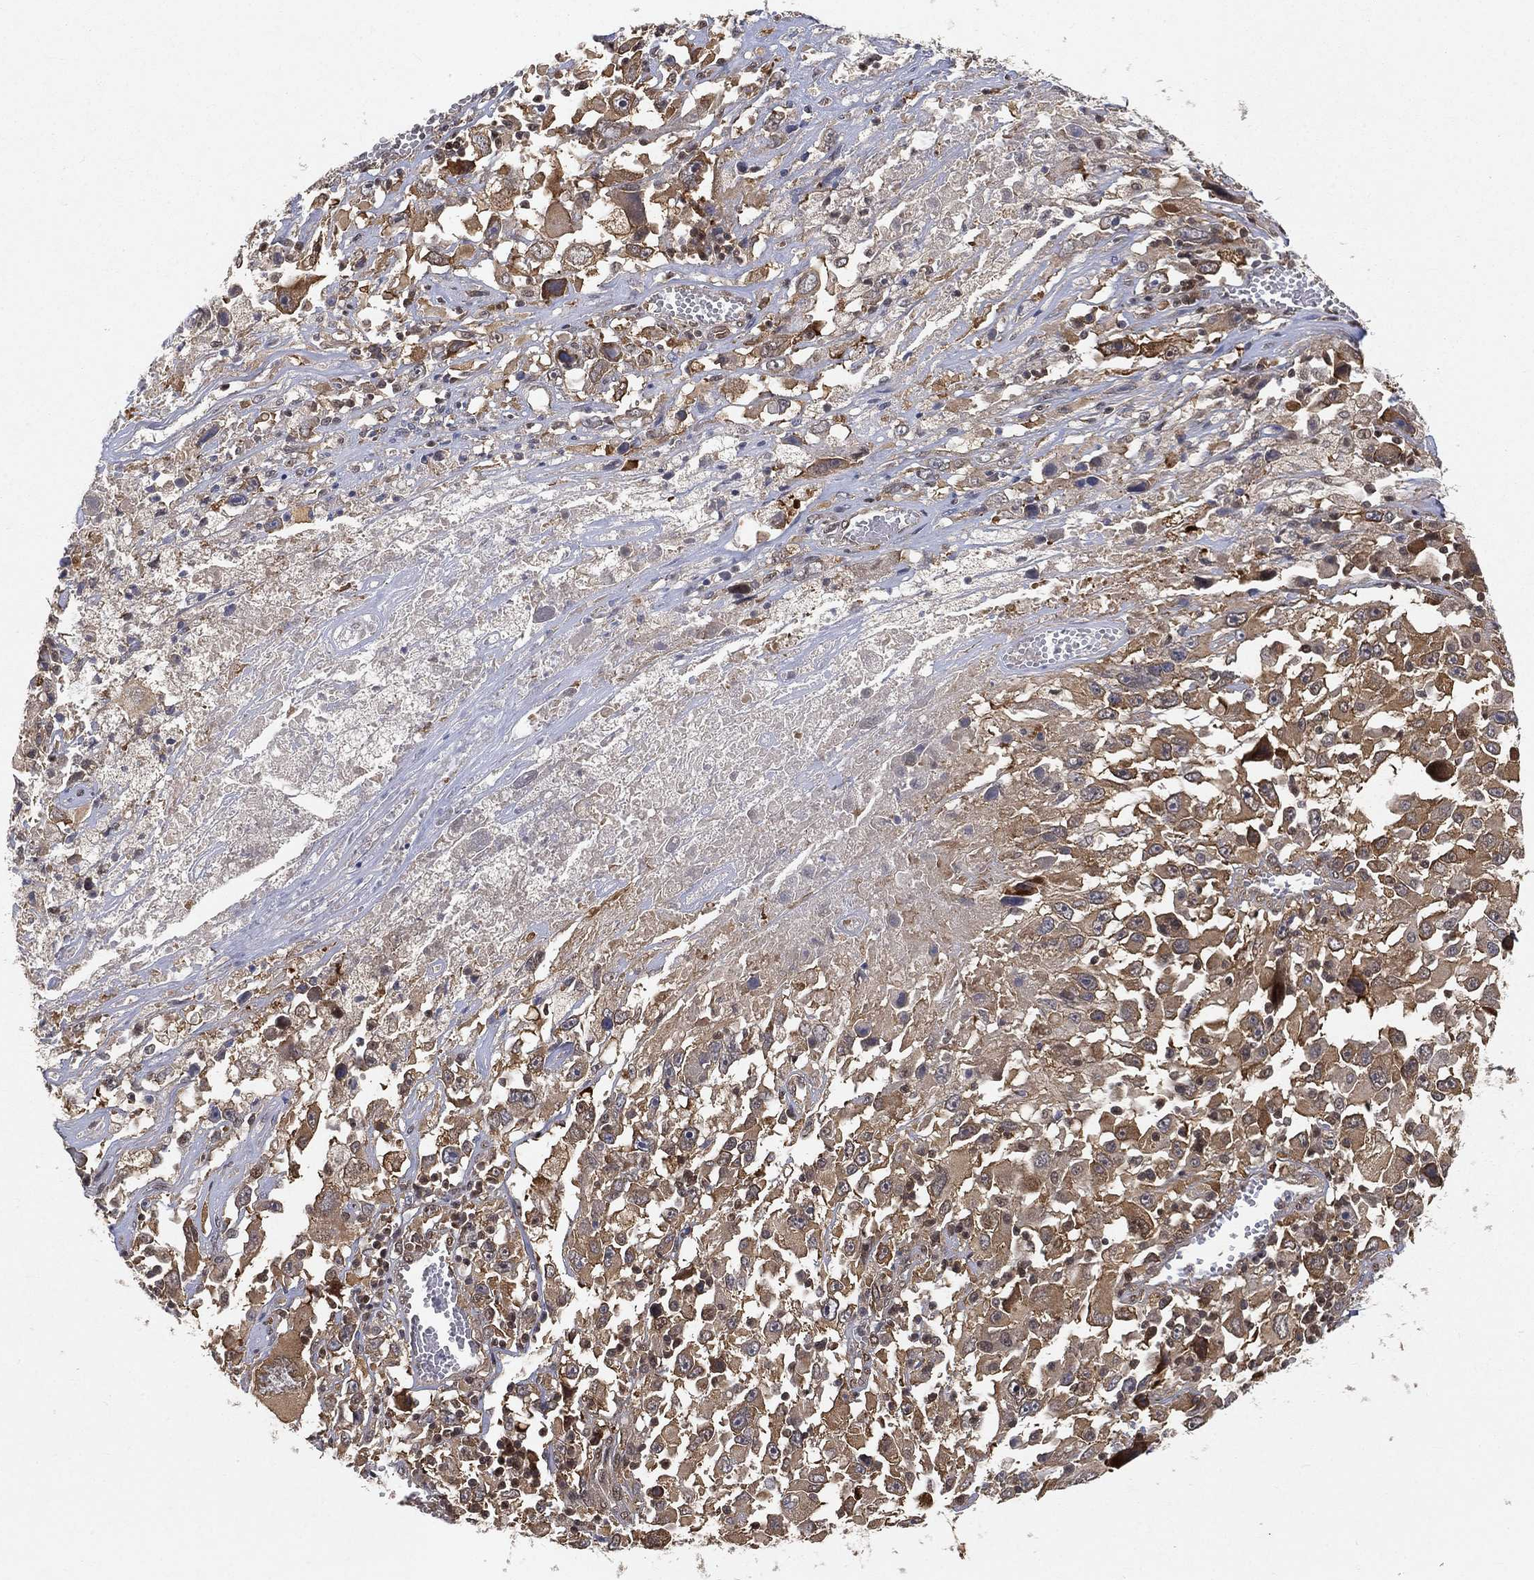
{"staining": {"intensity": "moderate", "quantity": ">75%", "location": "cytoplasmic/membranous"}, "tissue": "melanoma", "cell_type": "Tumor cells", "image_type": "cancer", "snomed": [{"axis": "morphology", "description": "Malignant melanoma, Metastatic site"}, {"axis": "topography", "description": "Soft tissue"}], "caption": "Melanoma stained with a brown dye displays moderate cytoplasmic/membranous positive staining in about >75% of tumor cells.", "gene": "CRTC3", "patient": {"sex": "male", "age": 50}}